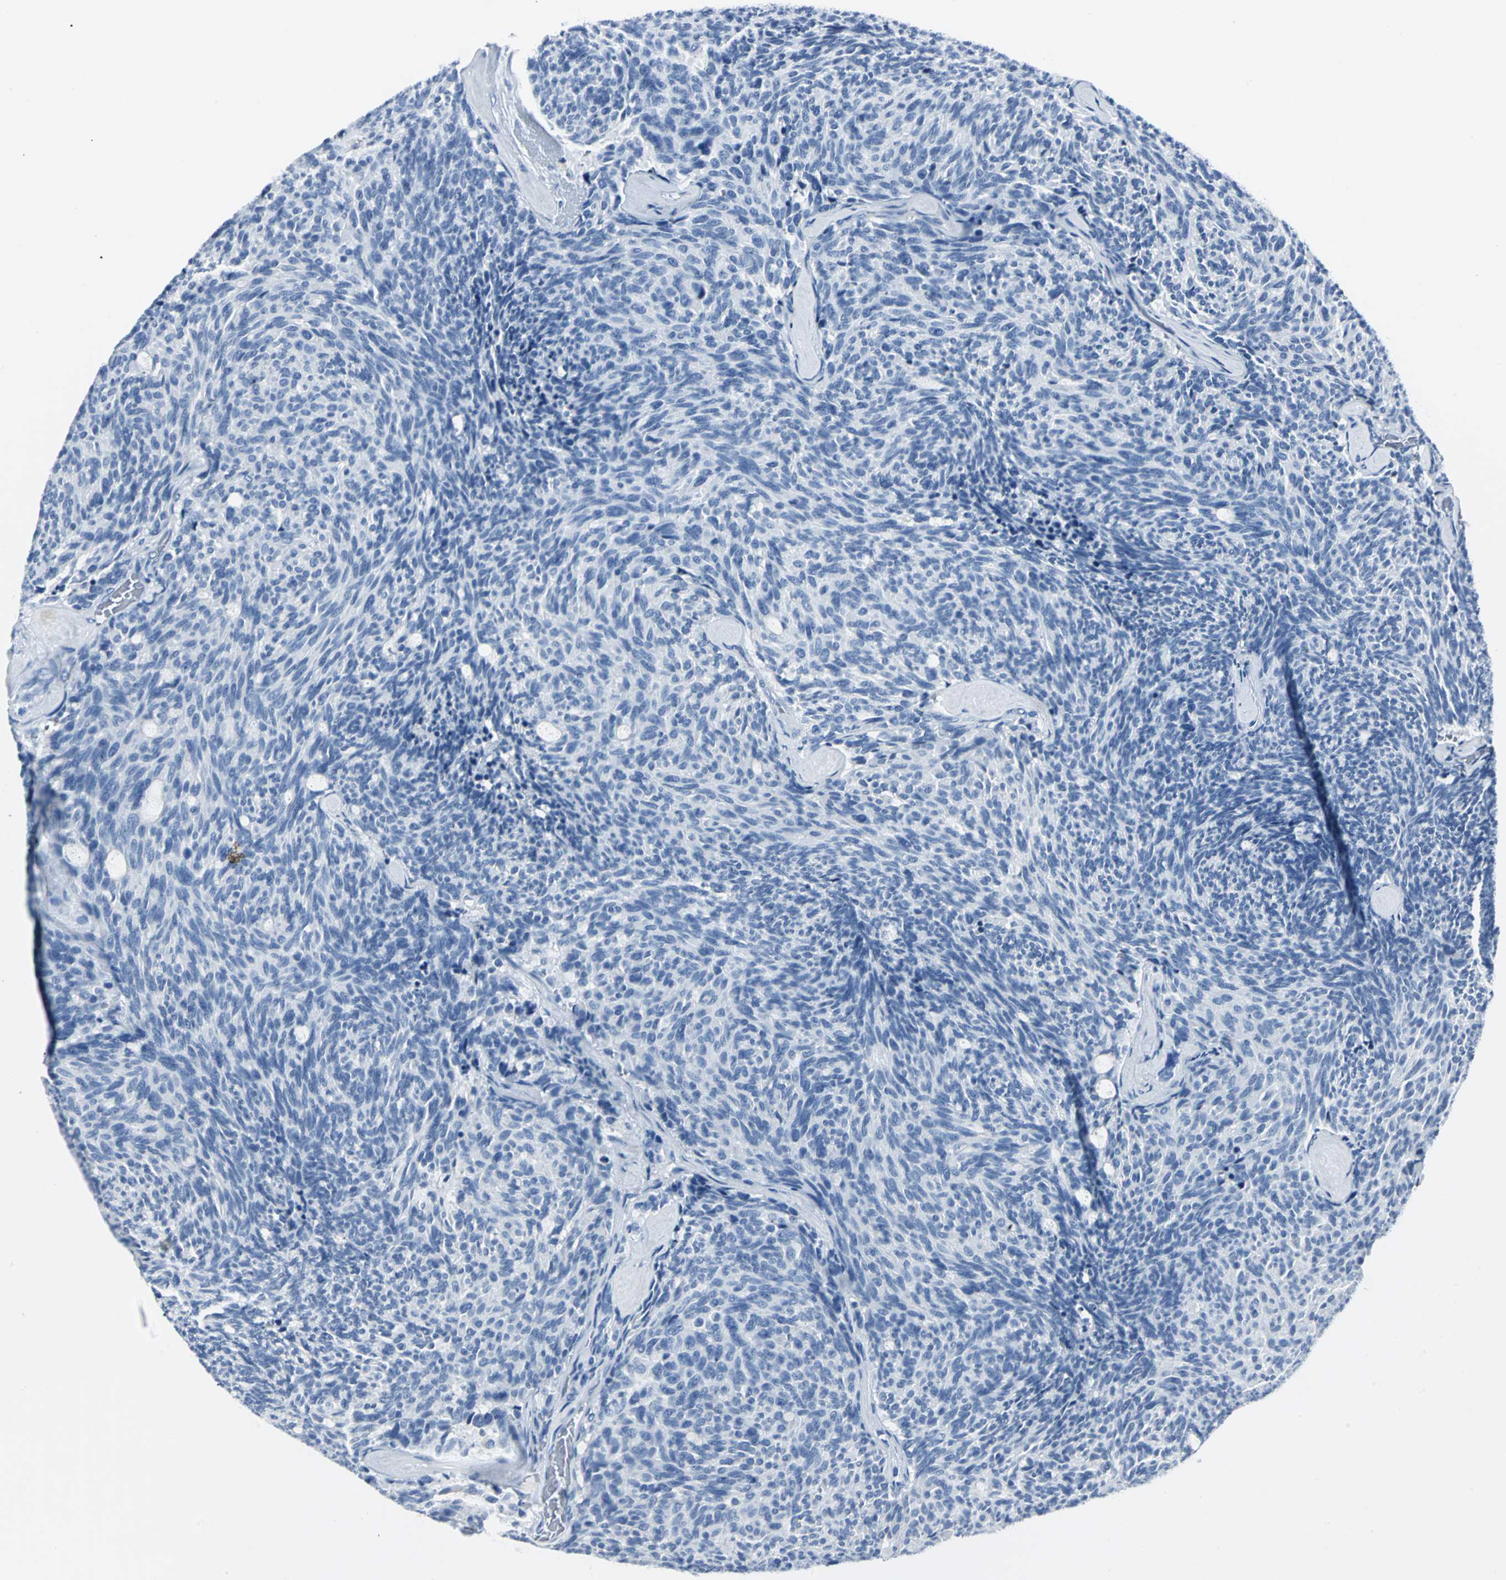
{"staining": {"intensity": "negative", "quantity": "none", "location": "none"}, "tissue": "carcinoid", "cell_type": "Tumor cells", "image_type": "cancer", "snomed": [{"axis": "morphology", "description": "Carcinoid, malignant, NOS"}, {"axis": "topography", "description": "Pancreas"}], "caption": "A histopathology image of human carcinoid is negative for staining in tumor cells.", "gene": "RIPOR1", "patient": {"sex": "female", "age": 54}}